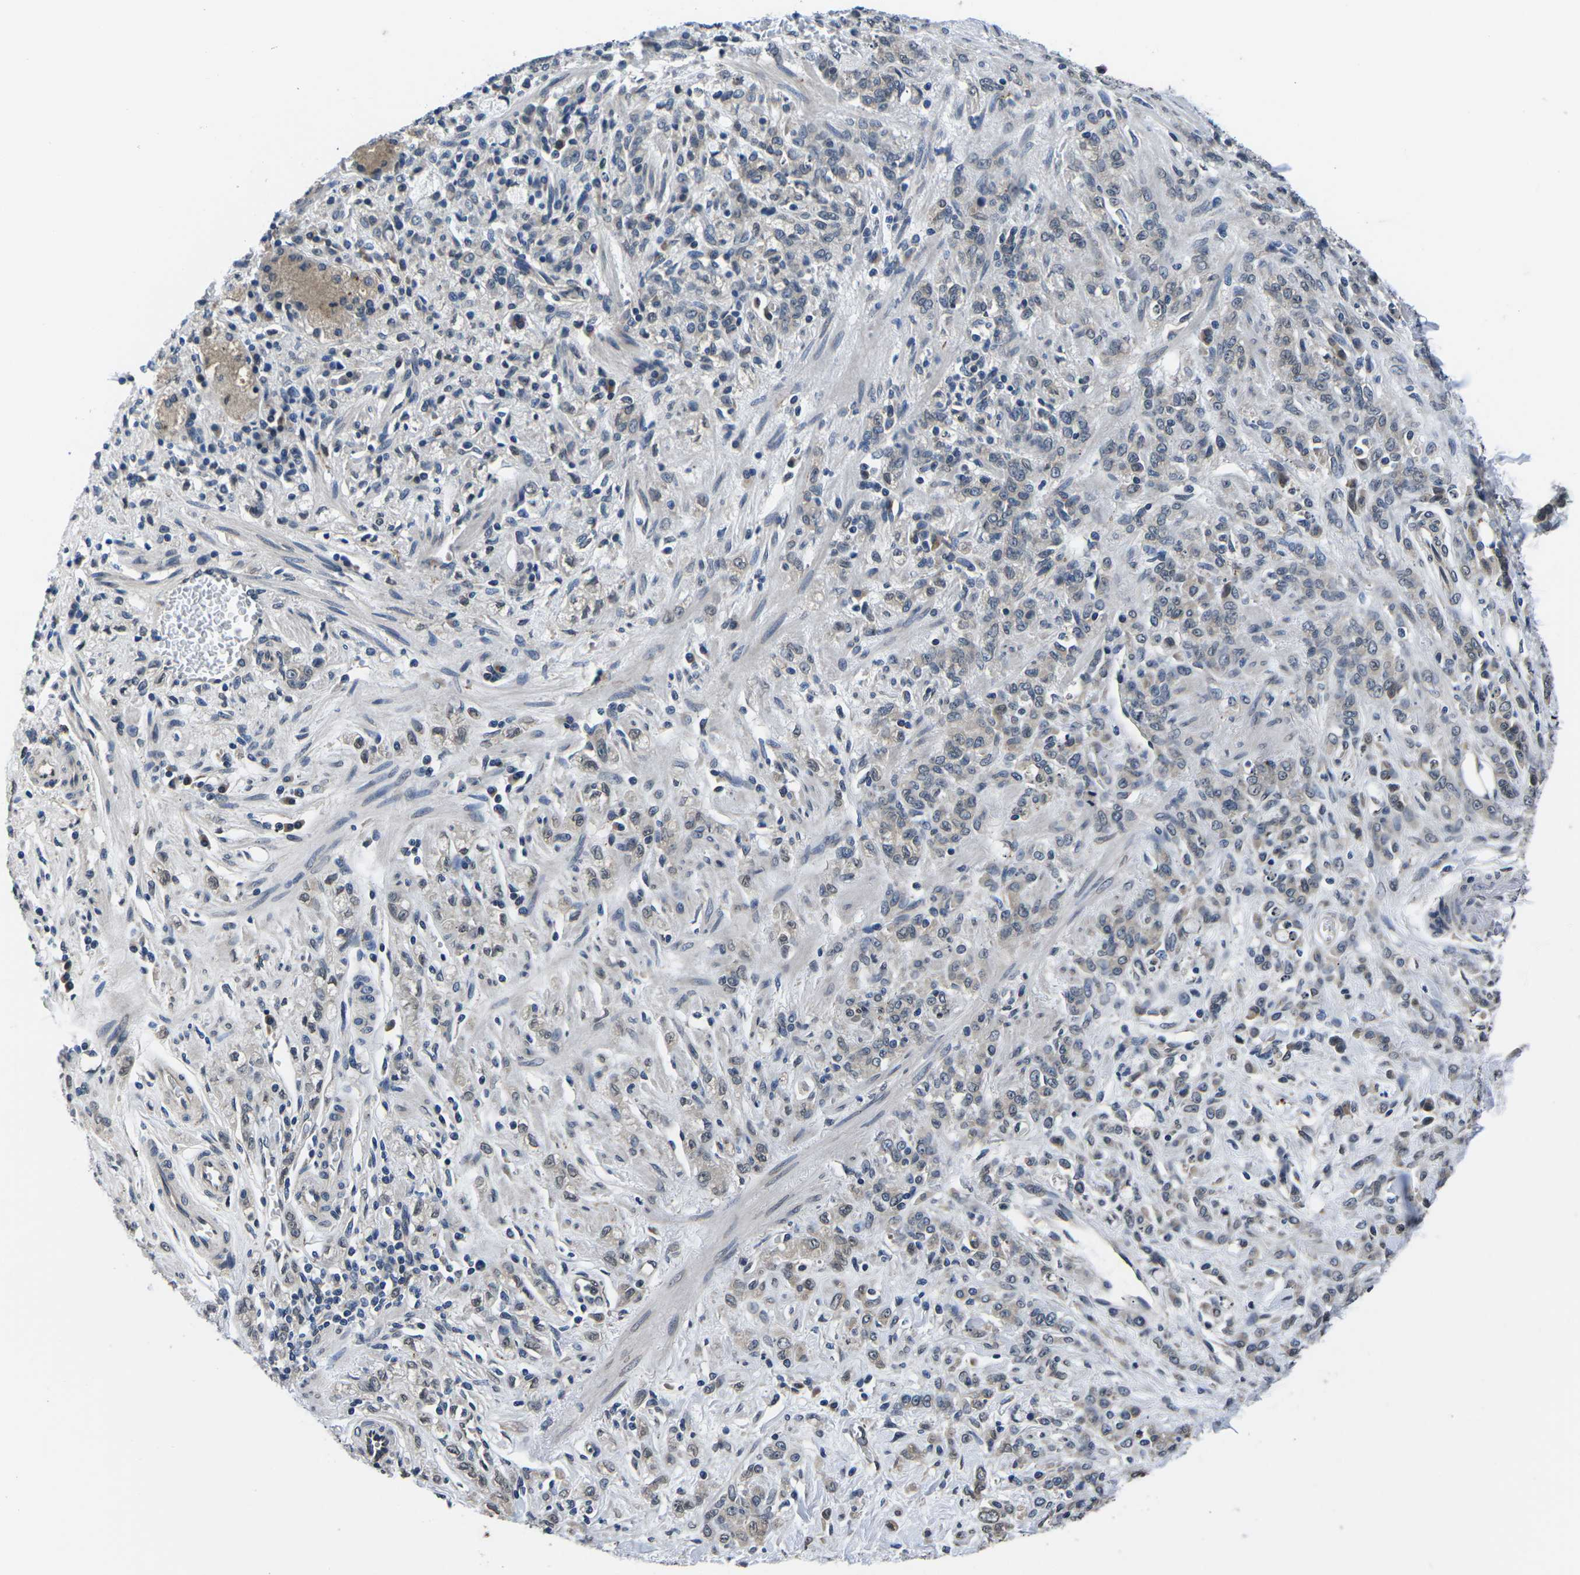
{"staining": {"intensity": "weak", "quantity": "<25%", "location": "cytoplasmic/membranous"}, "tissue": "stomach cancer", "cell_type": "Tumor cells", "image_type": "cancer", "snomed": [{"axis": "morphology", "description": "Normal tissue, NOS"}, {"axis": "morphology", "description": "Adenocarcinoma, NOS"}, {"axis": "topography", "description": "Stomach"}], "caption": "Immunohistochemistry of human adenocarcinoma (stomach) reveals no positivity in tumor cells.", "gene": "SNX10", "patient": {"sex": "male", "age": 82}}